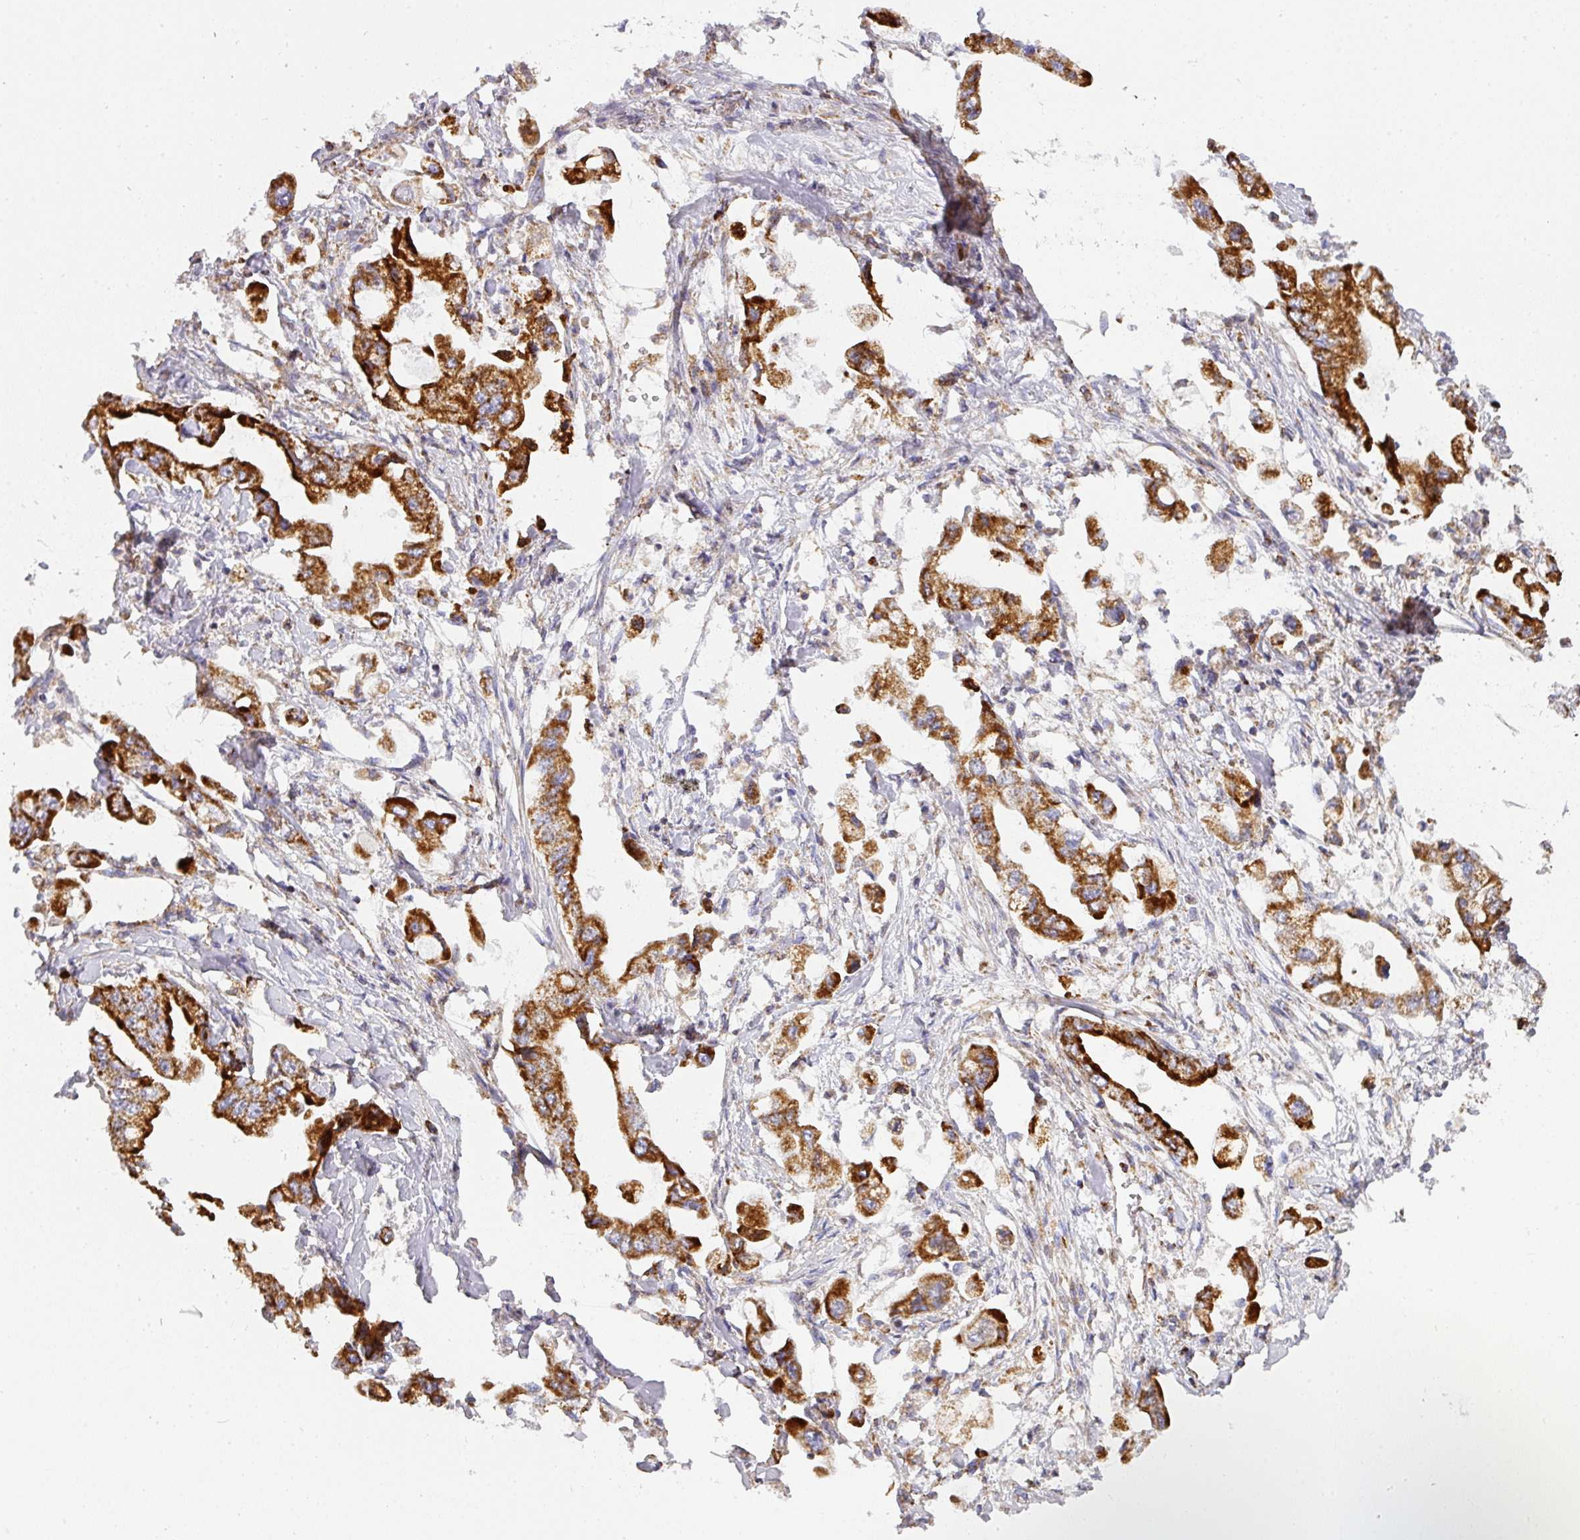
{"staining": {"intensity": "strong", "quantity": ">75%", "location": "cytoplasmic/membranous"}, "tissue": "stomach cancer", "cell_type": "Tumor cells", "image_type": "cancer", "snomed": [{"axis": "morphology", "description": "Adenocarcinoma, NOS"}, {"axis": "topography", "description": "Stomach"}], "caption": "Brown immunohistochemical staining in human stomach adenocarcinoma shows strong cytoplasmic/membranous positivity in approximately >75% of tumor cells.", "gene": "UQCRFS1", "patient": {"sex": "male", "age": 62}}